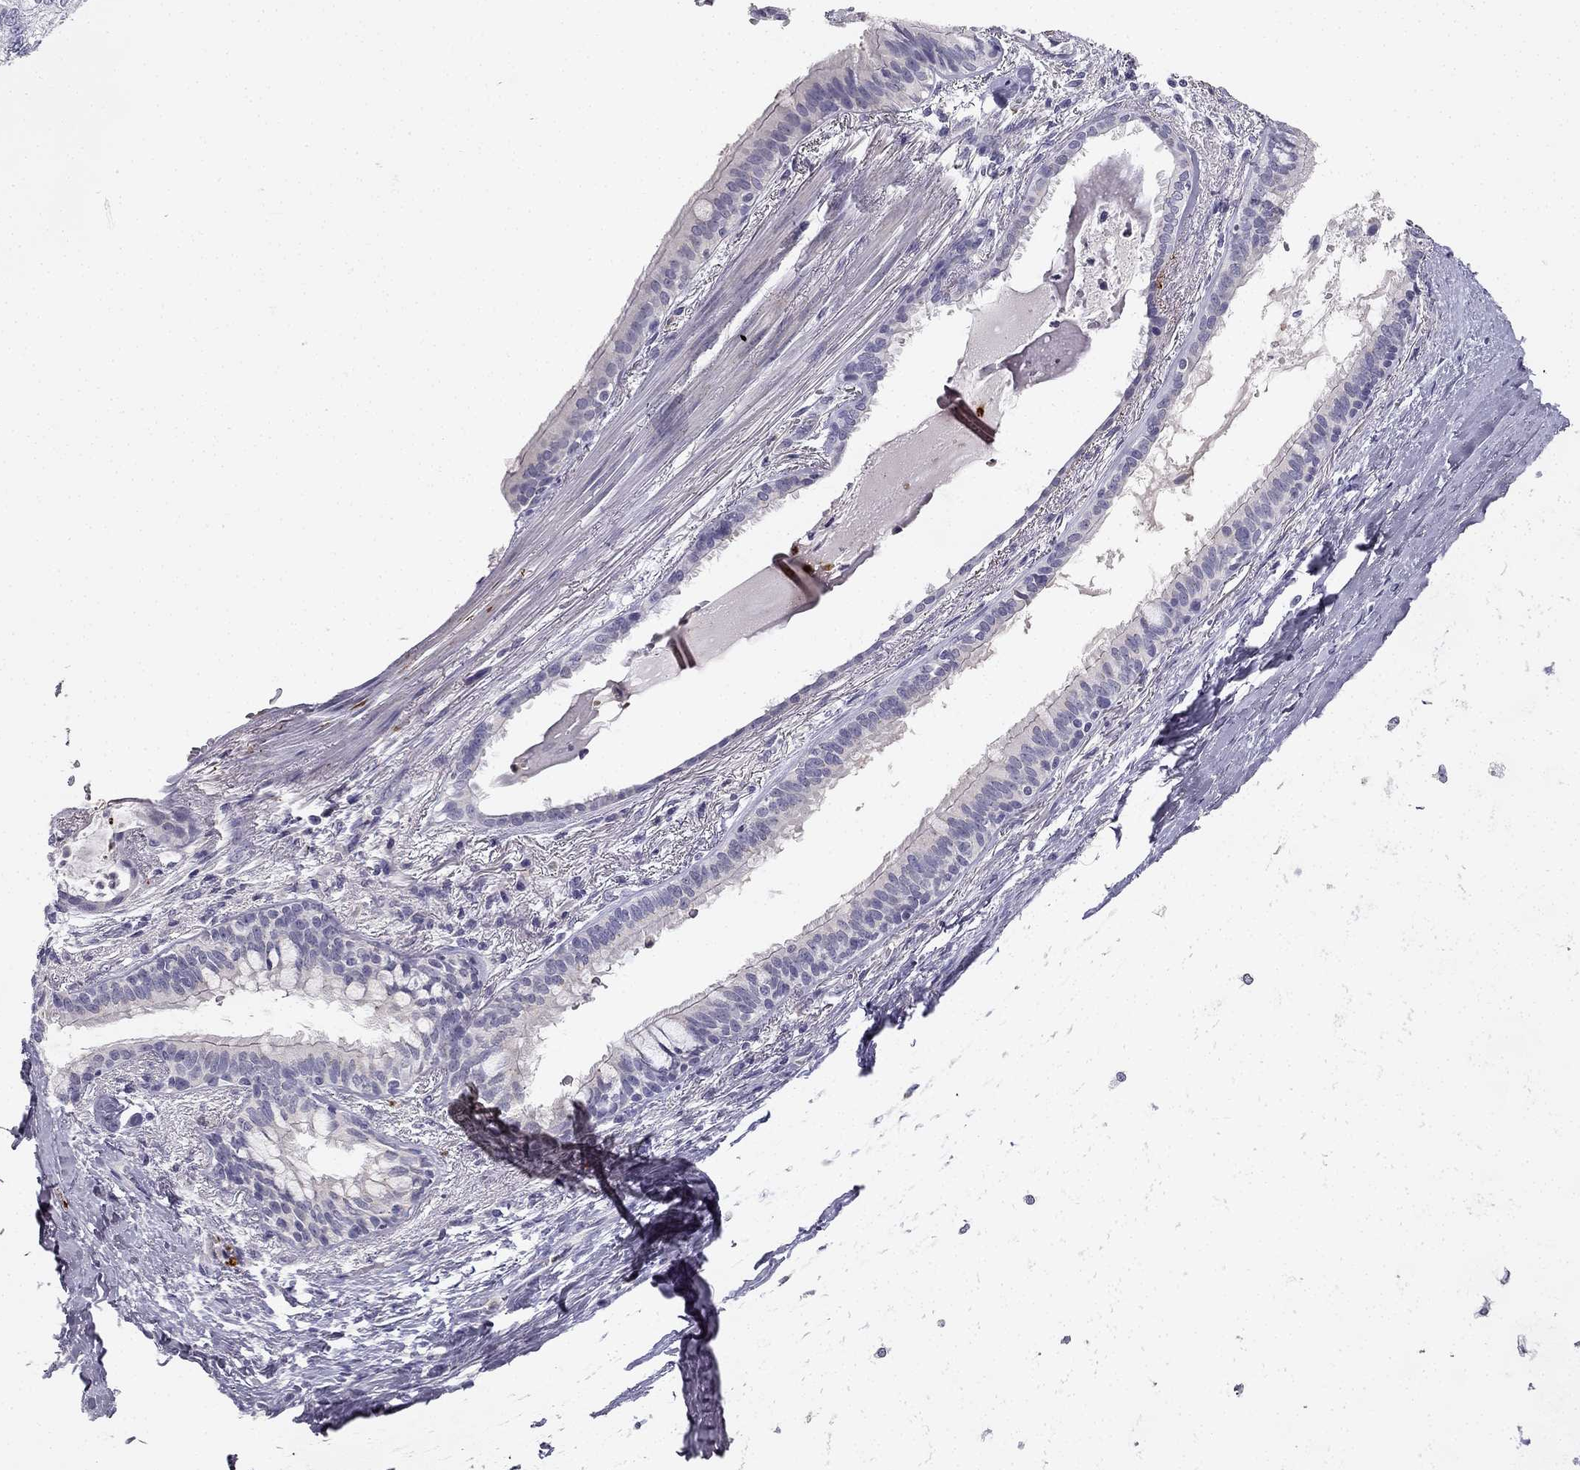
{"staining": {"intensity": "negative", "quantity": "none", "location": "none"}, "tissue": "bronchus", "cell_type": "Respiratory epithelial cells", "image_type": "normal", "snomed": [{"axis": "morphology", "description": "Normal tissue, NOS"}, {"axis": "morphology", "description": "Squamous cell carcinoma, NOS"}, {"axis": "topography", "description": "Bronchus"}, {"axis": "topography", "description": "Lung"}], "caption": "IHC micrograph of normal human bronchus stained for a protein (brown), which reveals no staining in respiratory epithelial cells.", "gene": "SLC6A4", "patient": {"sex": "male", "age": 69}}